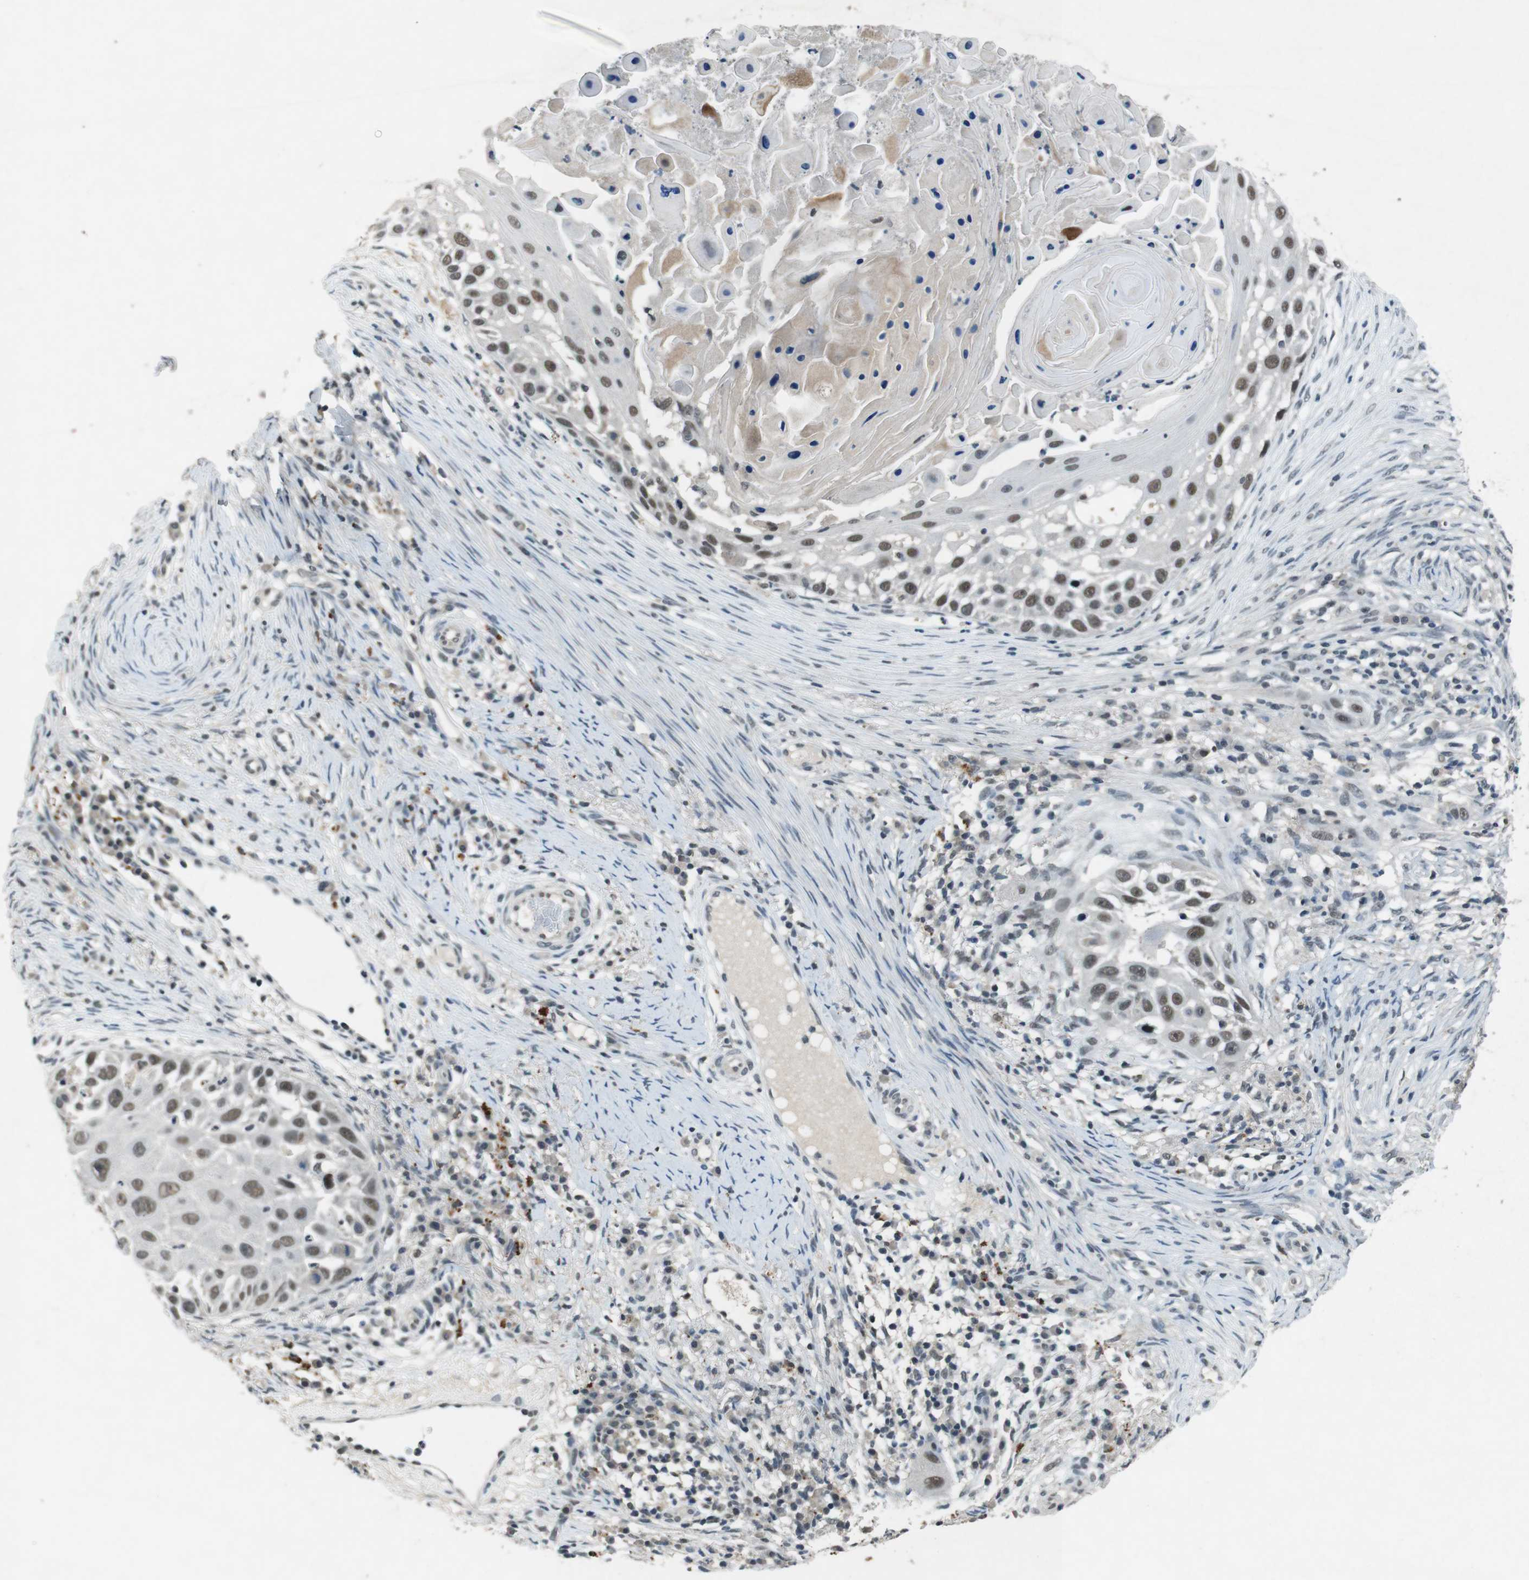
{"staining": {"intensity": "weak", "quantity": ">75%", "location": "nuclear"}, "tissue": "skin cancer", "cell_type": "Tumor cells", "image_type": "cancer", "snomed": [{"axis": "morphology", "description": "Squamous cell carcinoma, NOS"}, {"axis": "topography", "description": "Skin"}], "caption": "Weak nuclear expression is appreciated in about >75% of tumor cells in squamous cell carcinoma (skin). The protein is stained brown, and the nuclei are stained in blue (DAB IHC with brightfield microscopy, high magnification).", "gene": "USP7", "patient": {"sex": "female", "age": 44}}